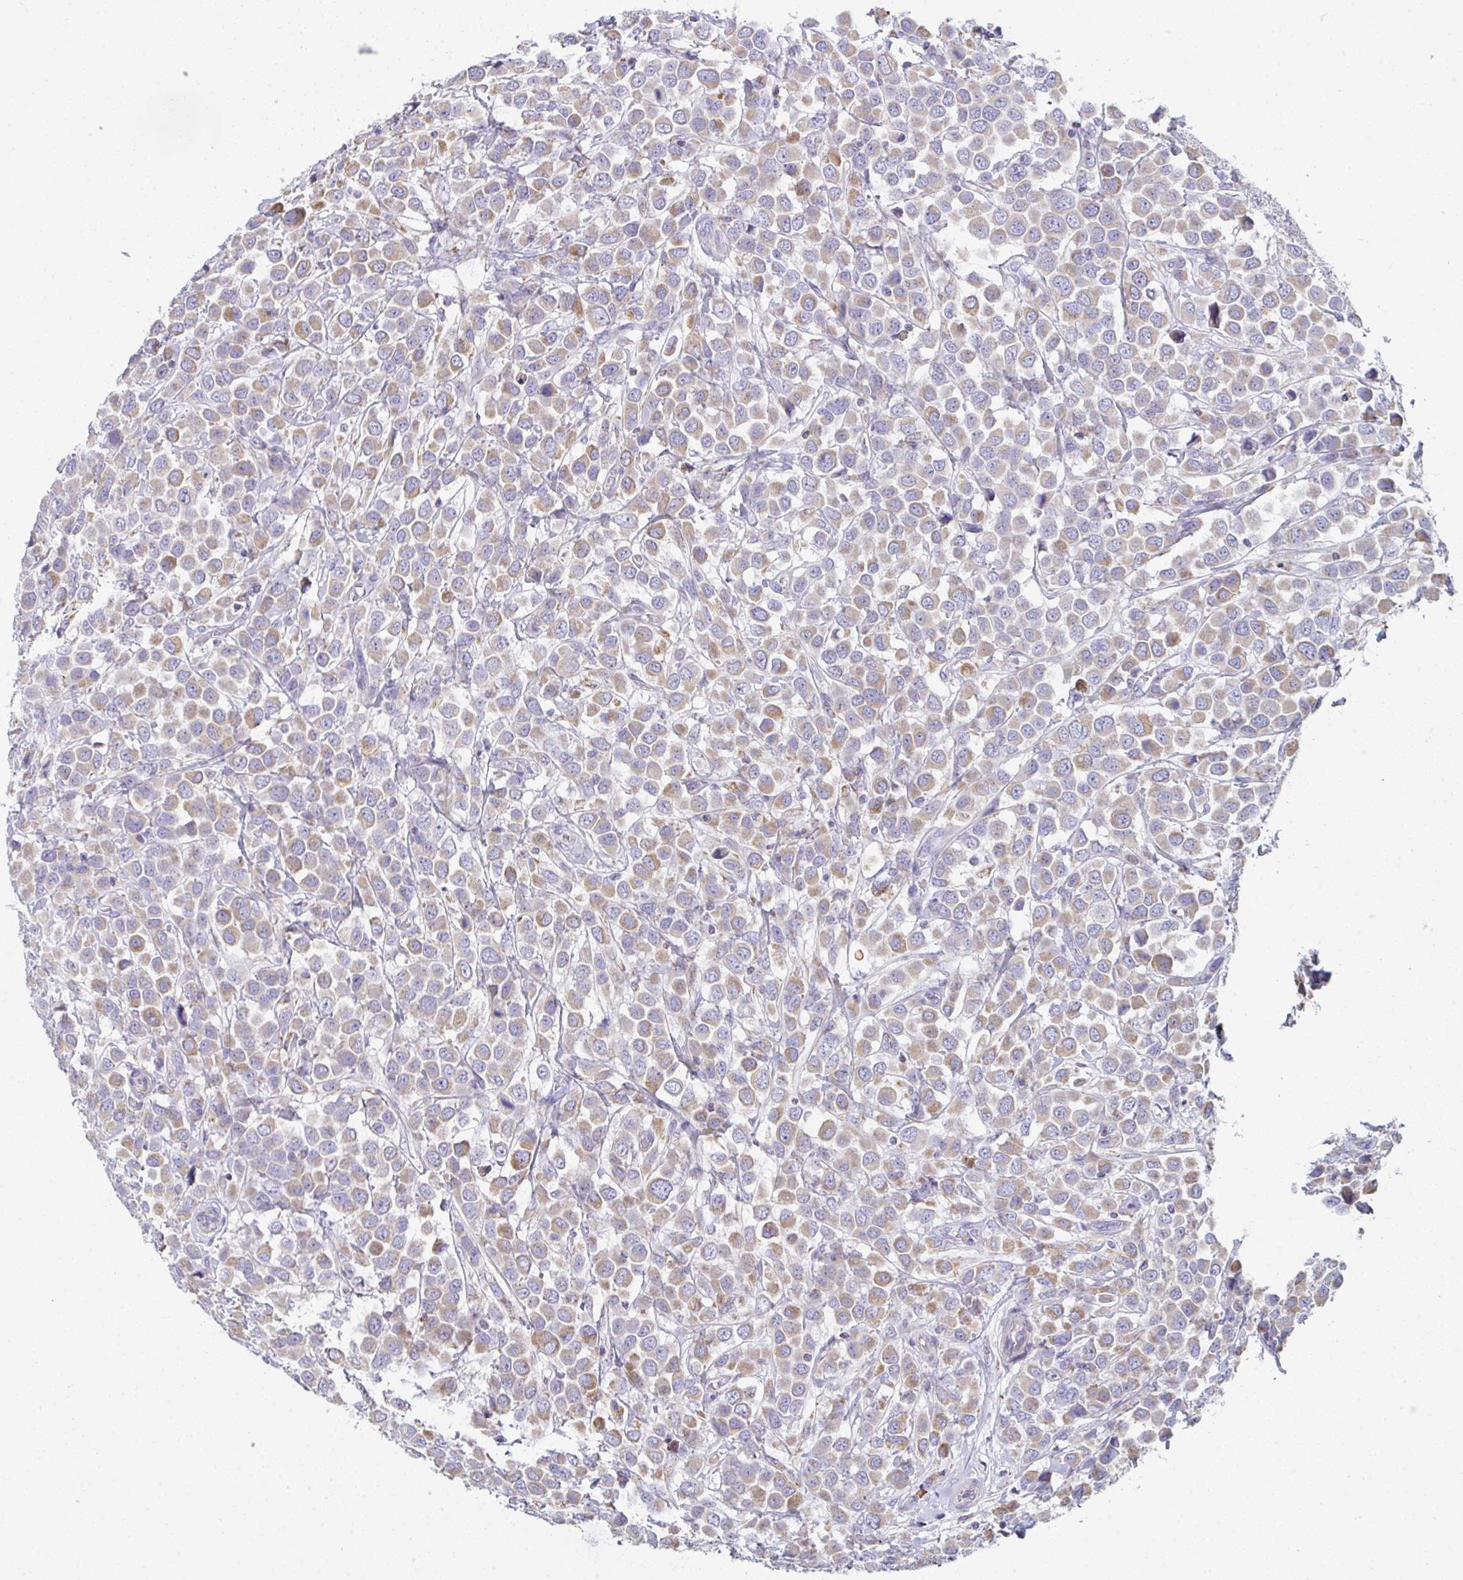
{"staining": {"intensity": "moderate", "quantity": "25%-75%", "location": "cytoplasmic/membranous"}, "tissue": "breast cancer", "cell_type": "Tumor cells", "image_type": "cancer", "snomed": [{"axis": "morphology", "description": "Duct carcinoma"}, {"axis": "topography", "description": "Breast"}], "caption": "Immunohistochemistry micrograph of neoplastic tissue: human infiltrating ductal carcinoma (breast) stained using IHC shows medium levels of moderate protein expression localized specifically in the cytoplasmic/membranous of tumor cells, appearing as a cytoplasmic/membranous brown color.", "gene": "MGAM2", "patient": {"sex": "female", "age": 61}}